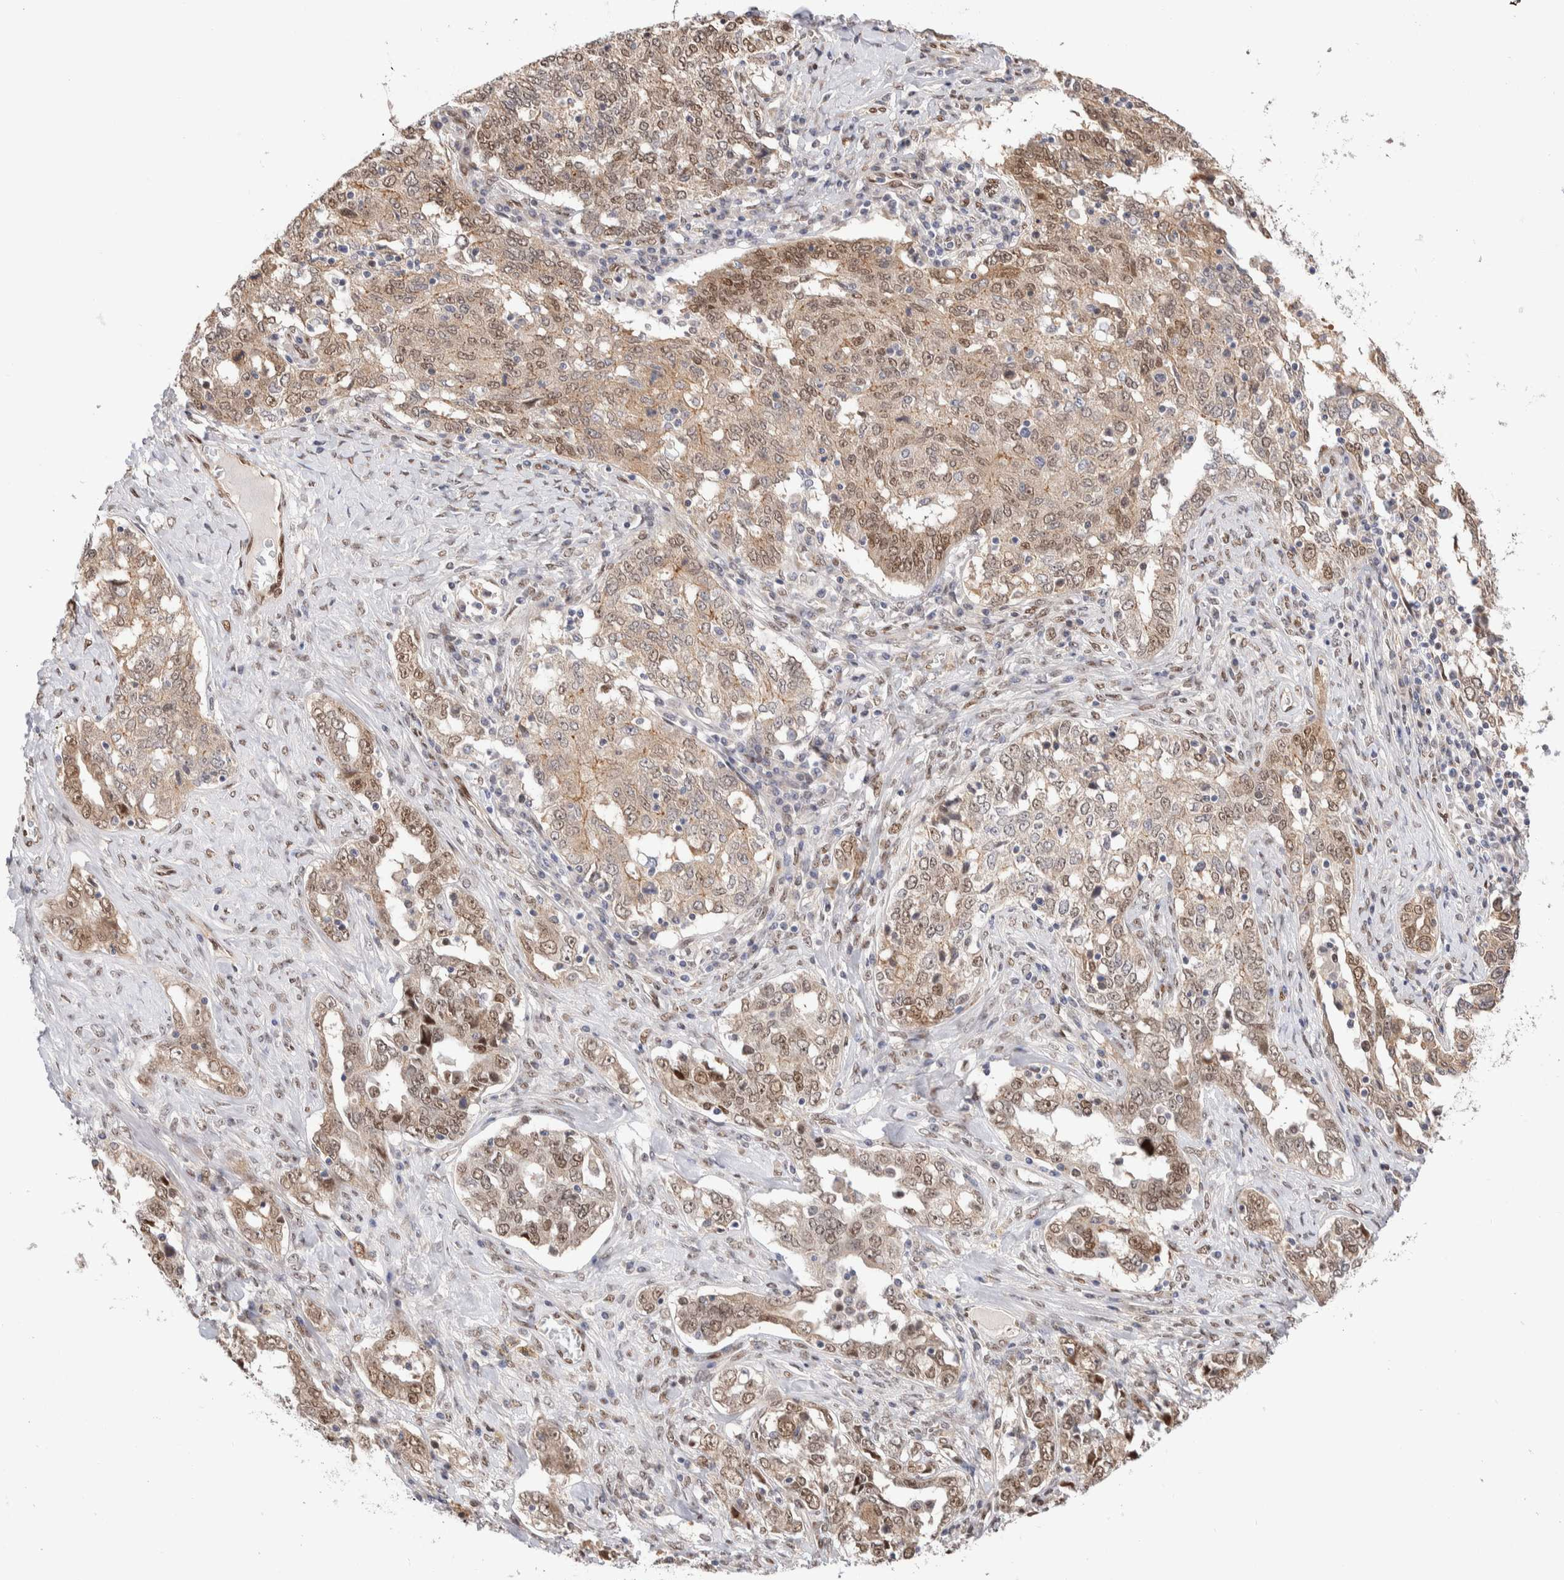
{"staining": {"intensity": "weak", "quantity": ">75%", "location": "cytoplasmic/membranous"}, "tissue": "ovarian cancer", "cell_type": "Tumor cells", "image_type": "cancer", "snomed": [{"axis": "morphology", "description": "Carcinoma, endometroid"}, {"axis": "topography", "description": "Ovary"}], "caption": "The photomicrograph reveals staining of ovarian cancer, revealing weak cytoplasmic/membranous protein expression (brown color) within tumor cells.", "gene": "NSMAF", "patient": {"sex": "female", "age": 62}}